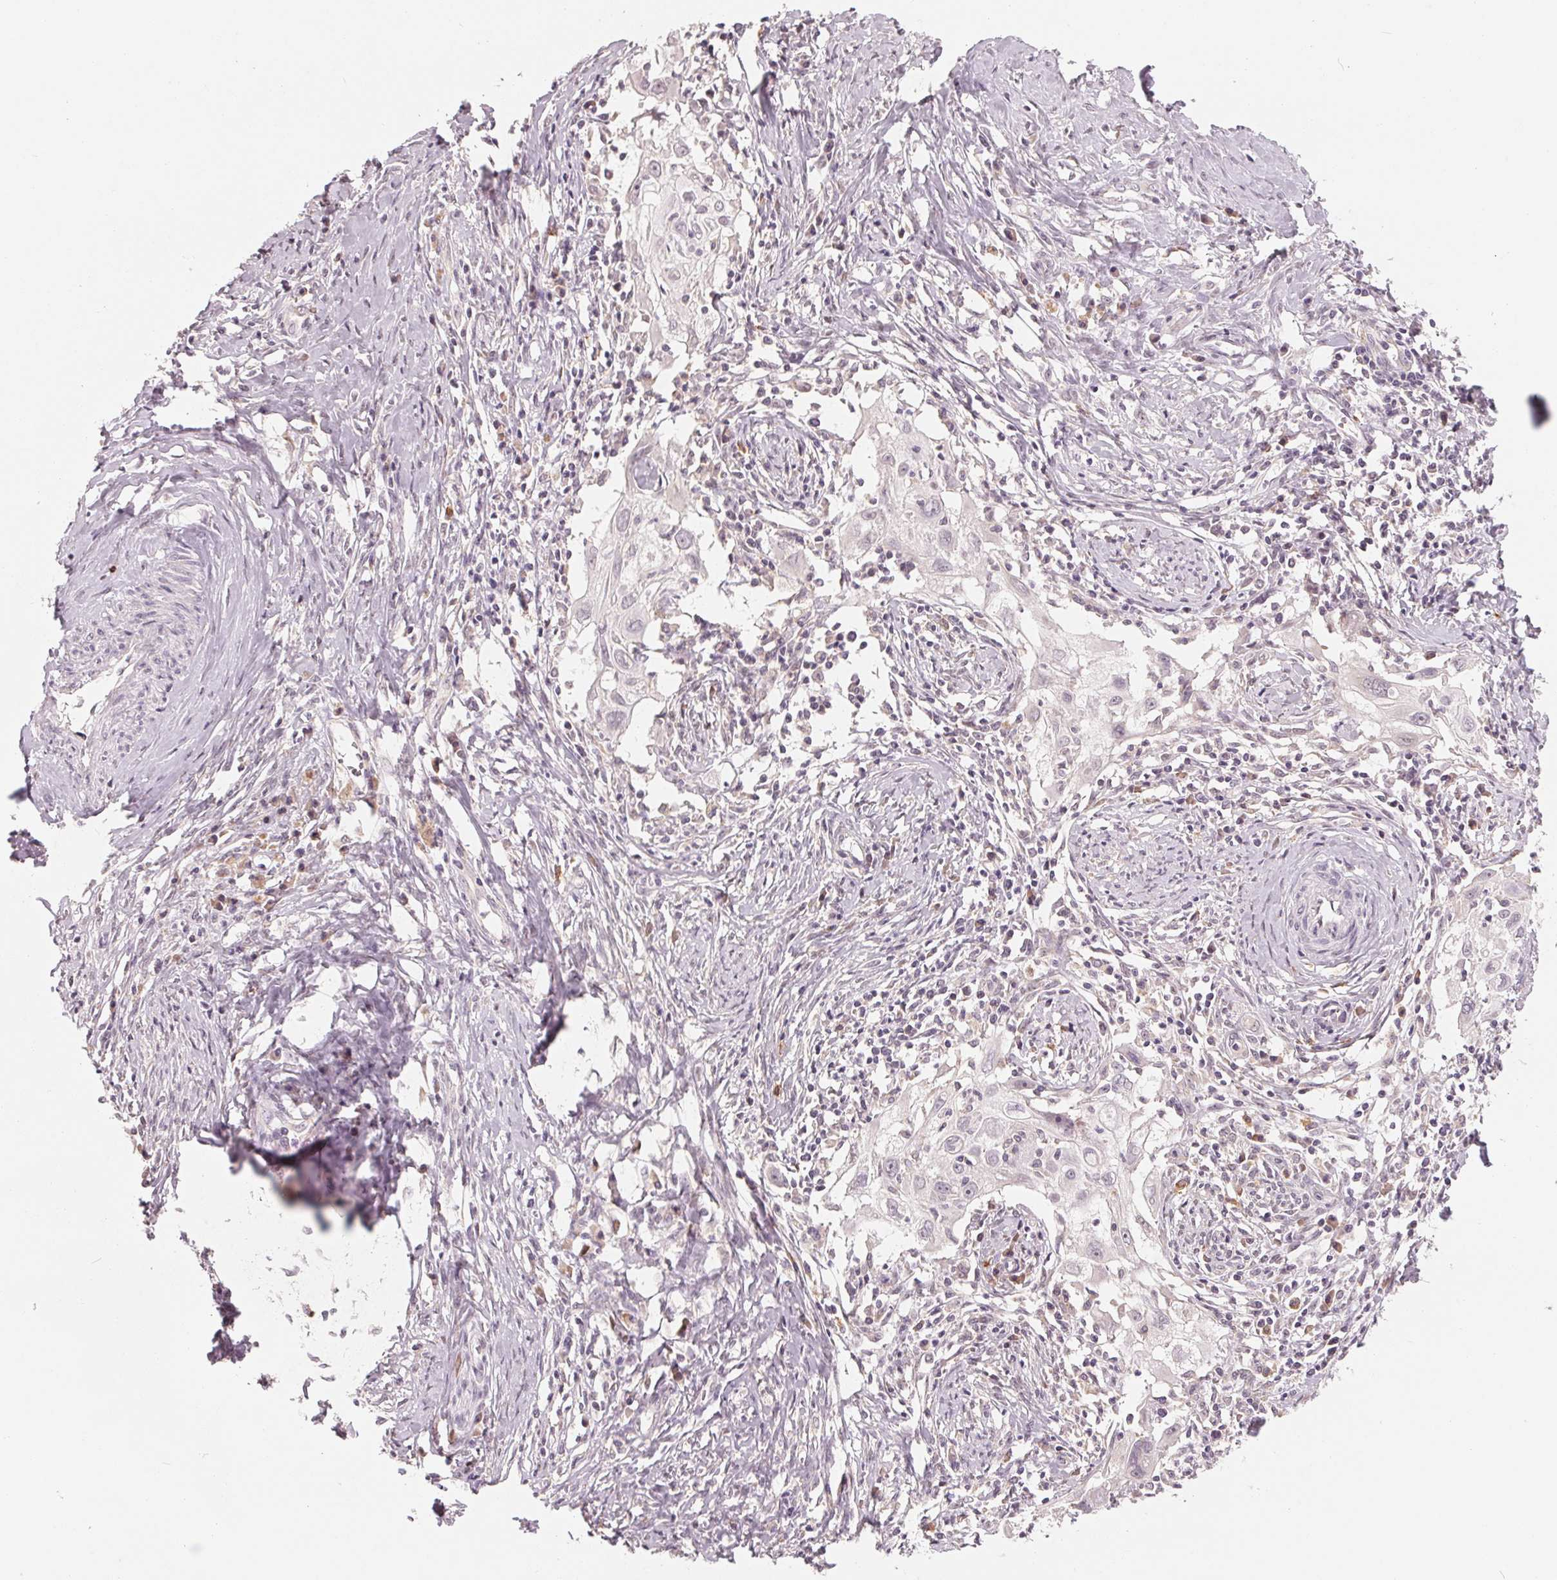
{"staining": {"intensity": "negative", "quantity": "none", "location": "none"}, "tissue": "cervical cancer", "cell_type": "Tumor cells", "image_type": "cancer", "snomed": [{"axis": "morphology", "description": "Squamous cell carcinoma, NOS"}, {"axis": "topography", "description": "Cervix"}], "caption": "Immunohistochemical staining of human cervical cancer (squamous cell carcinoma) exhibits no significant expression in tumor cells.", "gene": "GIGYF2", "patient": {"sex": "female", "age": 30}}